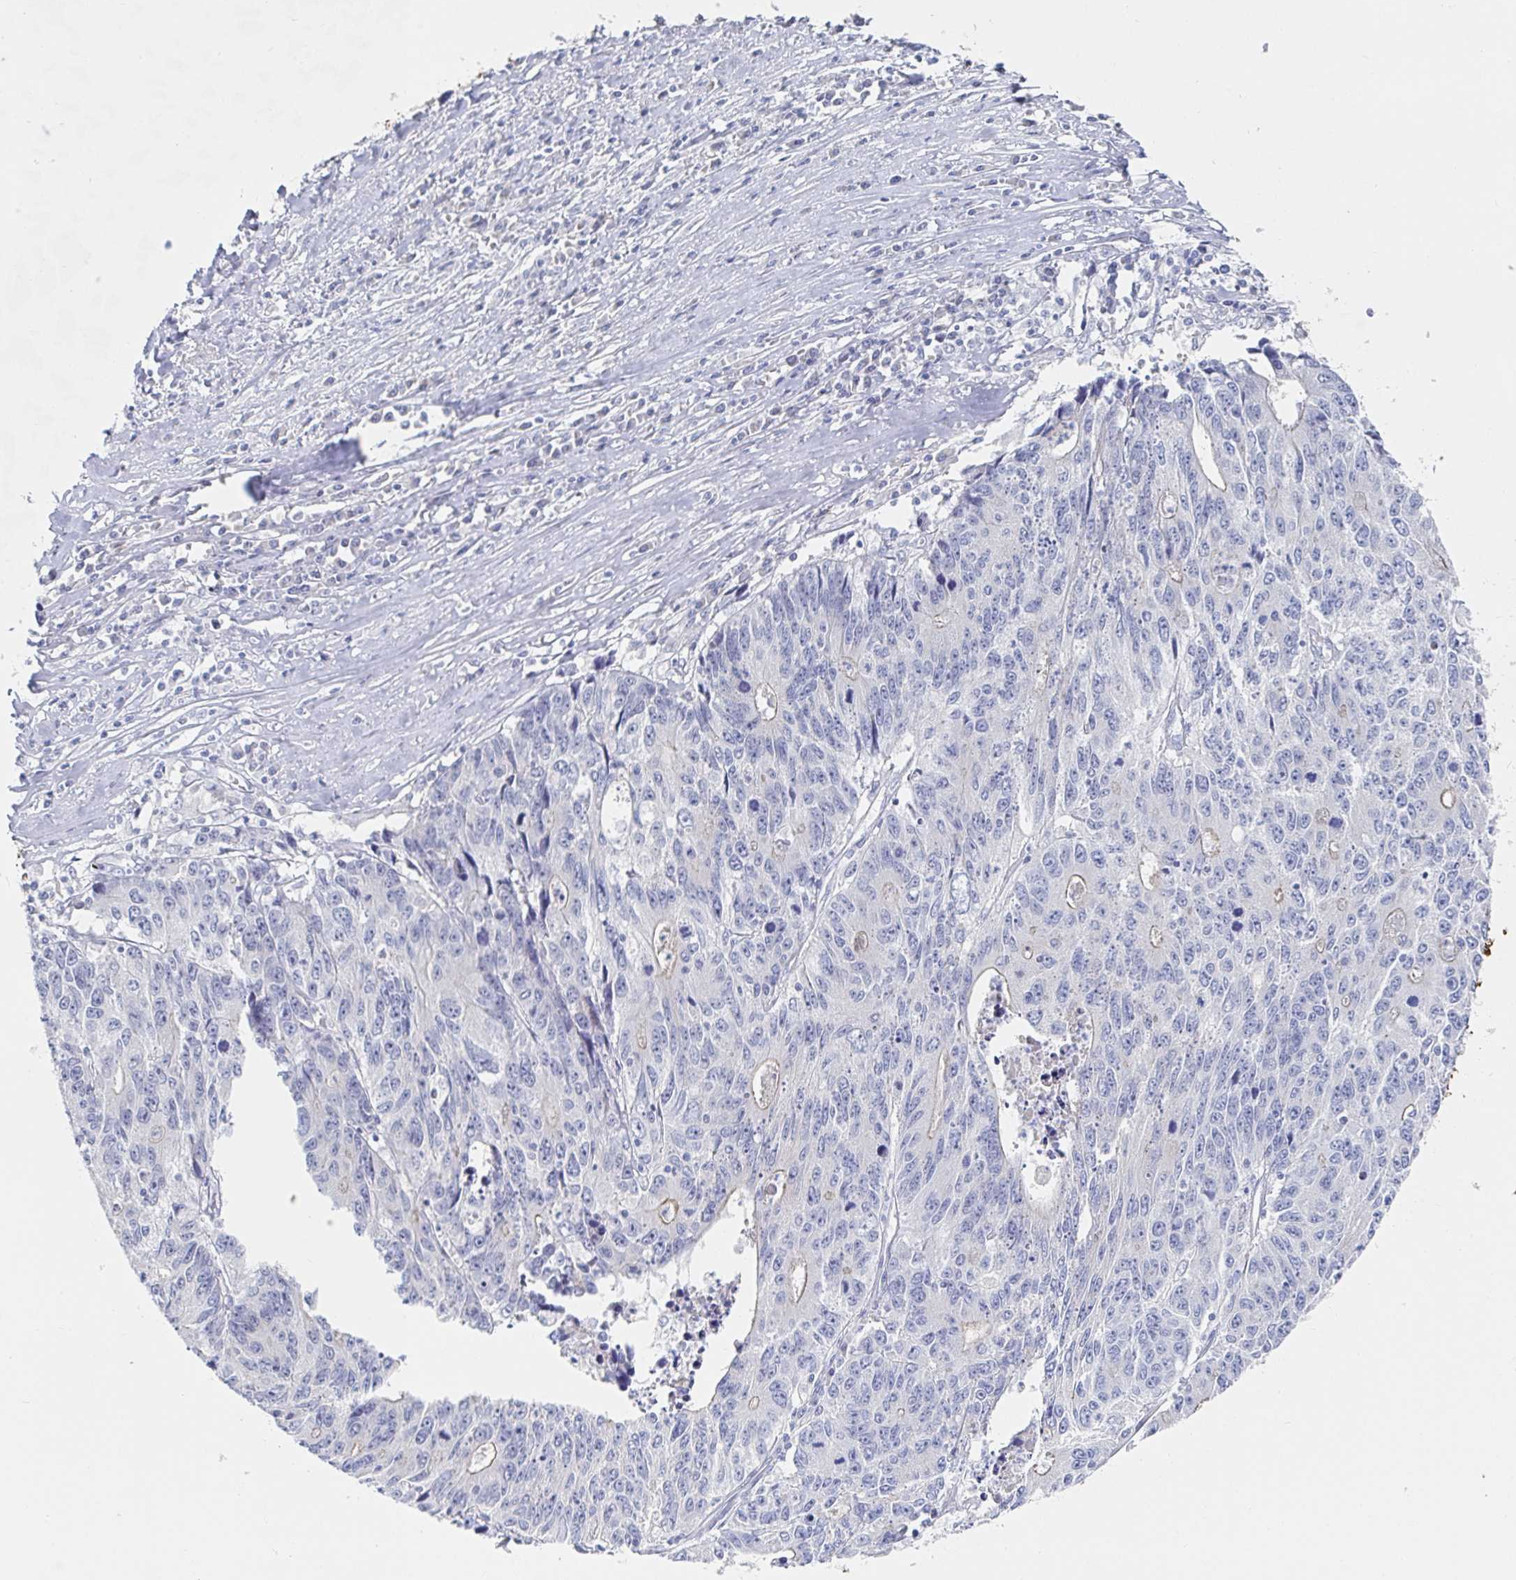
{"staining": {"intensity": "negative", "quantity": "none", "location": "none"}, "tissue": "liver cancer", "cell_type": "Tumor cells", "image_type": "cancer", "snomed": [{"axis": "morphology", "description": "Cholangiocarcinoma"}, {"axis": "topography", "description": "Liver"}], "caption": "Immunohistochemistry photomicrograph of human cholangiocarcinoma (liver) stained for a protein (brown), which exhibits no expression in tumor cells. Brightfield microscopy of immunohistochemistry (IHC) stained with DAB (brown) and hematoxylin (blue), captured at high magnification.", "gene": "ZNF430", "patient": {"sex": "male", "age": 65}}